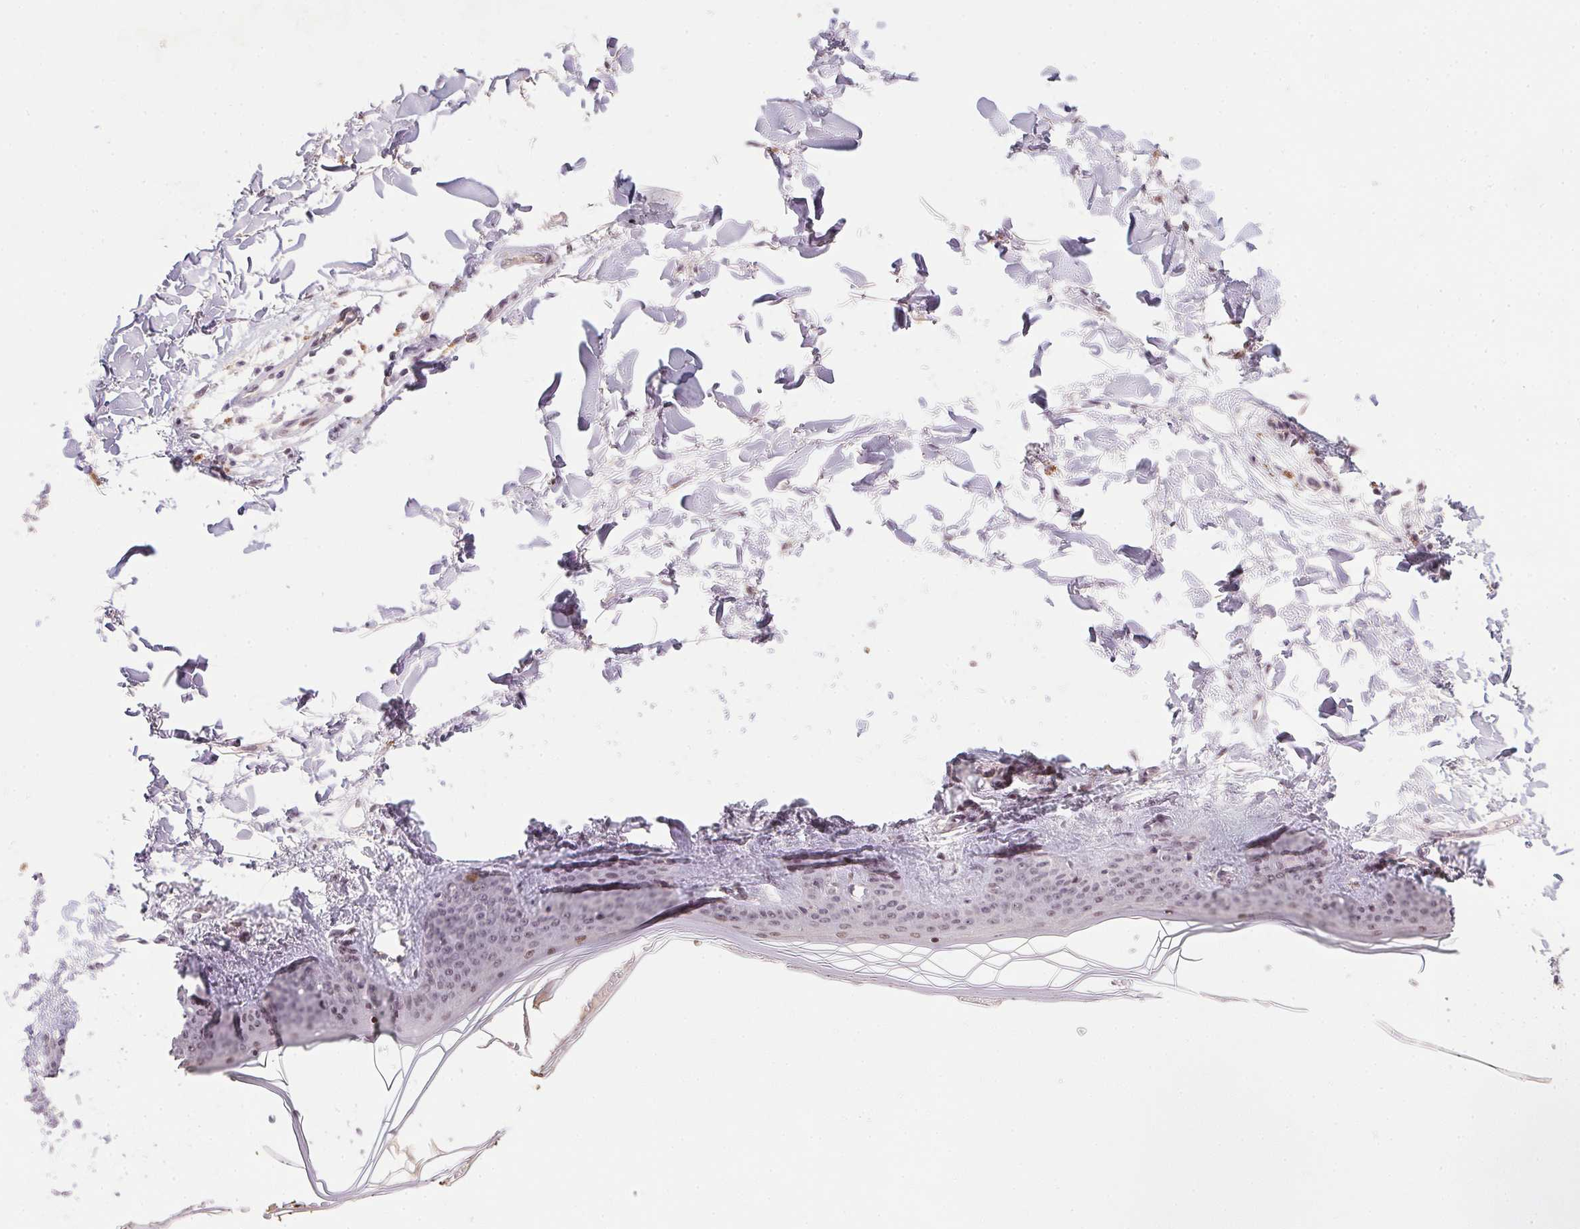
{"staining": {"intensity": "negative", "quantity": "none", "location": "none"}, "tissue": "skin", "cell_type": "Fibroblasts", "image_type": "normal", "snomed": [{"axis": "morphology", "description": "Normal tissue, NOS"}, {"axis": "topography", "description": "Skin"}], "caption": "Immunohistochemistry micrograph of unremarkable skin: skin stained with DAB (3,3'-diaminobenzidine) reveals no significant protein staining in fibroblasts. The staining was performed using DAB to visualize the protein expression in brown, while the nuclei were stained in blue with hematoxylin (Magnification: 20x).", "gene": "KDM4D", "patient": {"sex": "female", "age": 34}}